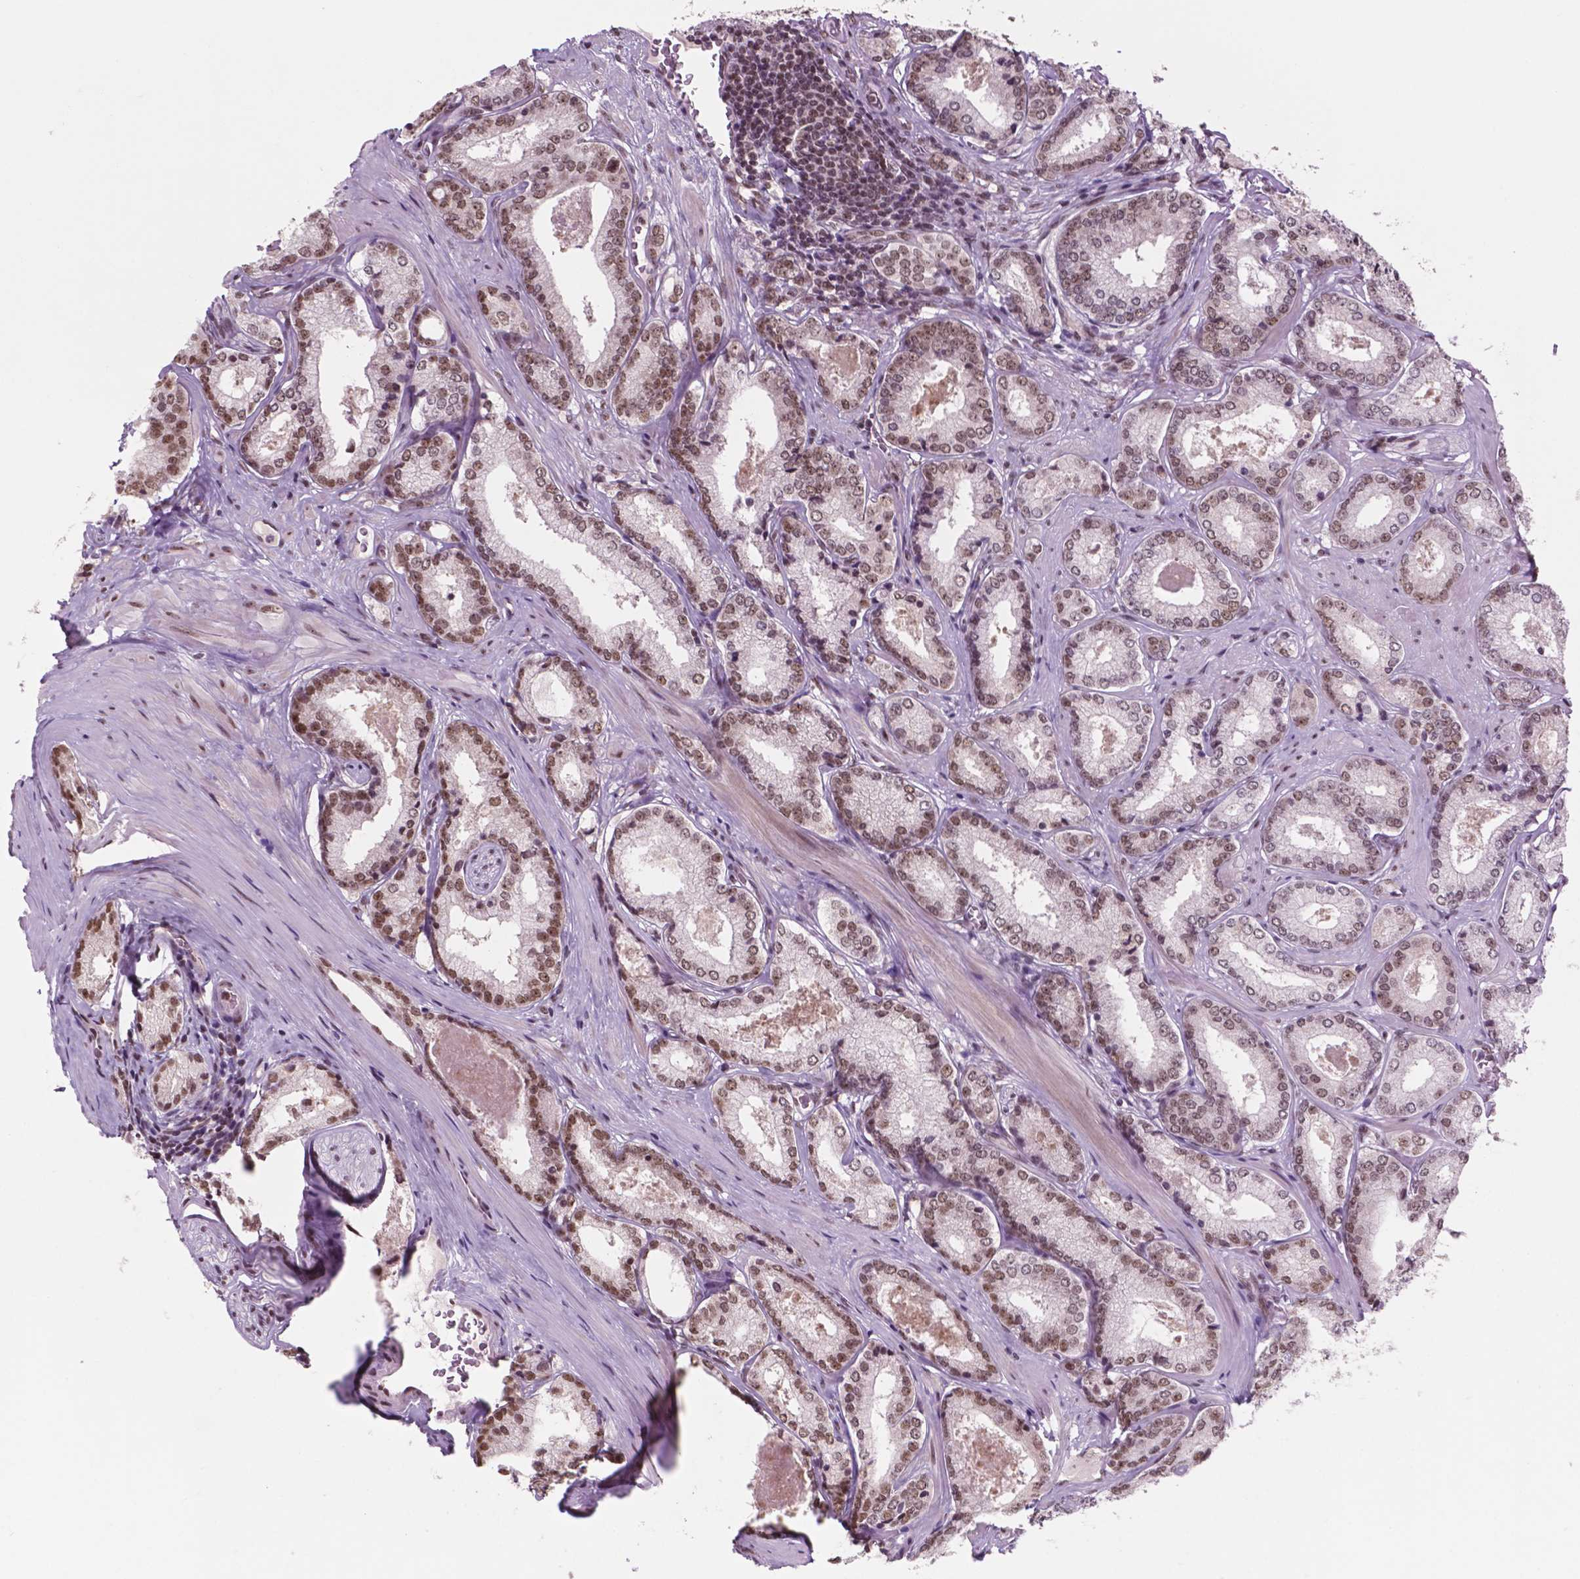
{"staining": {"intensity": "moderate", "quantity": "25%-75%", "location": "nuclear"}, "tissue": "prostate cancer", "cell_type": "Tumor cells", "image_type": "cancer", "snomed": [{"axis": "morphology", "description": "Adenocarcinoma, Low grade"}, {"axis": "topography", "description": "Prostate"}], "caption": "DAB immunohistochemical staining of human adenocarcinoma (low-grade) (prostate) reveals moderate nuclear protein positivity in about 25%-75% of tumor cells. (brown staining indicates protein expression, while blue staining denotes nuclei).", "gene": "POLR2E", "patient": {"sex": "male", "age": 56}}